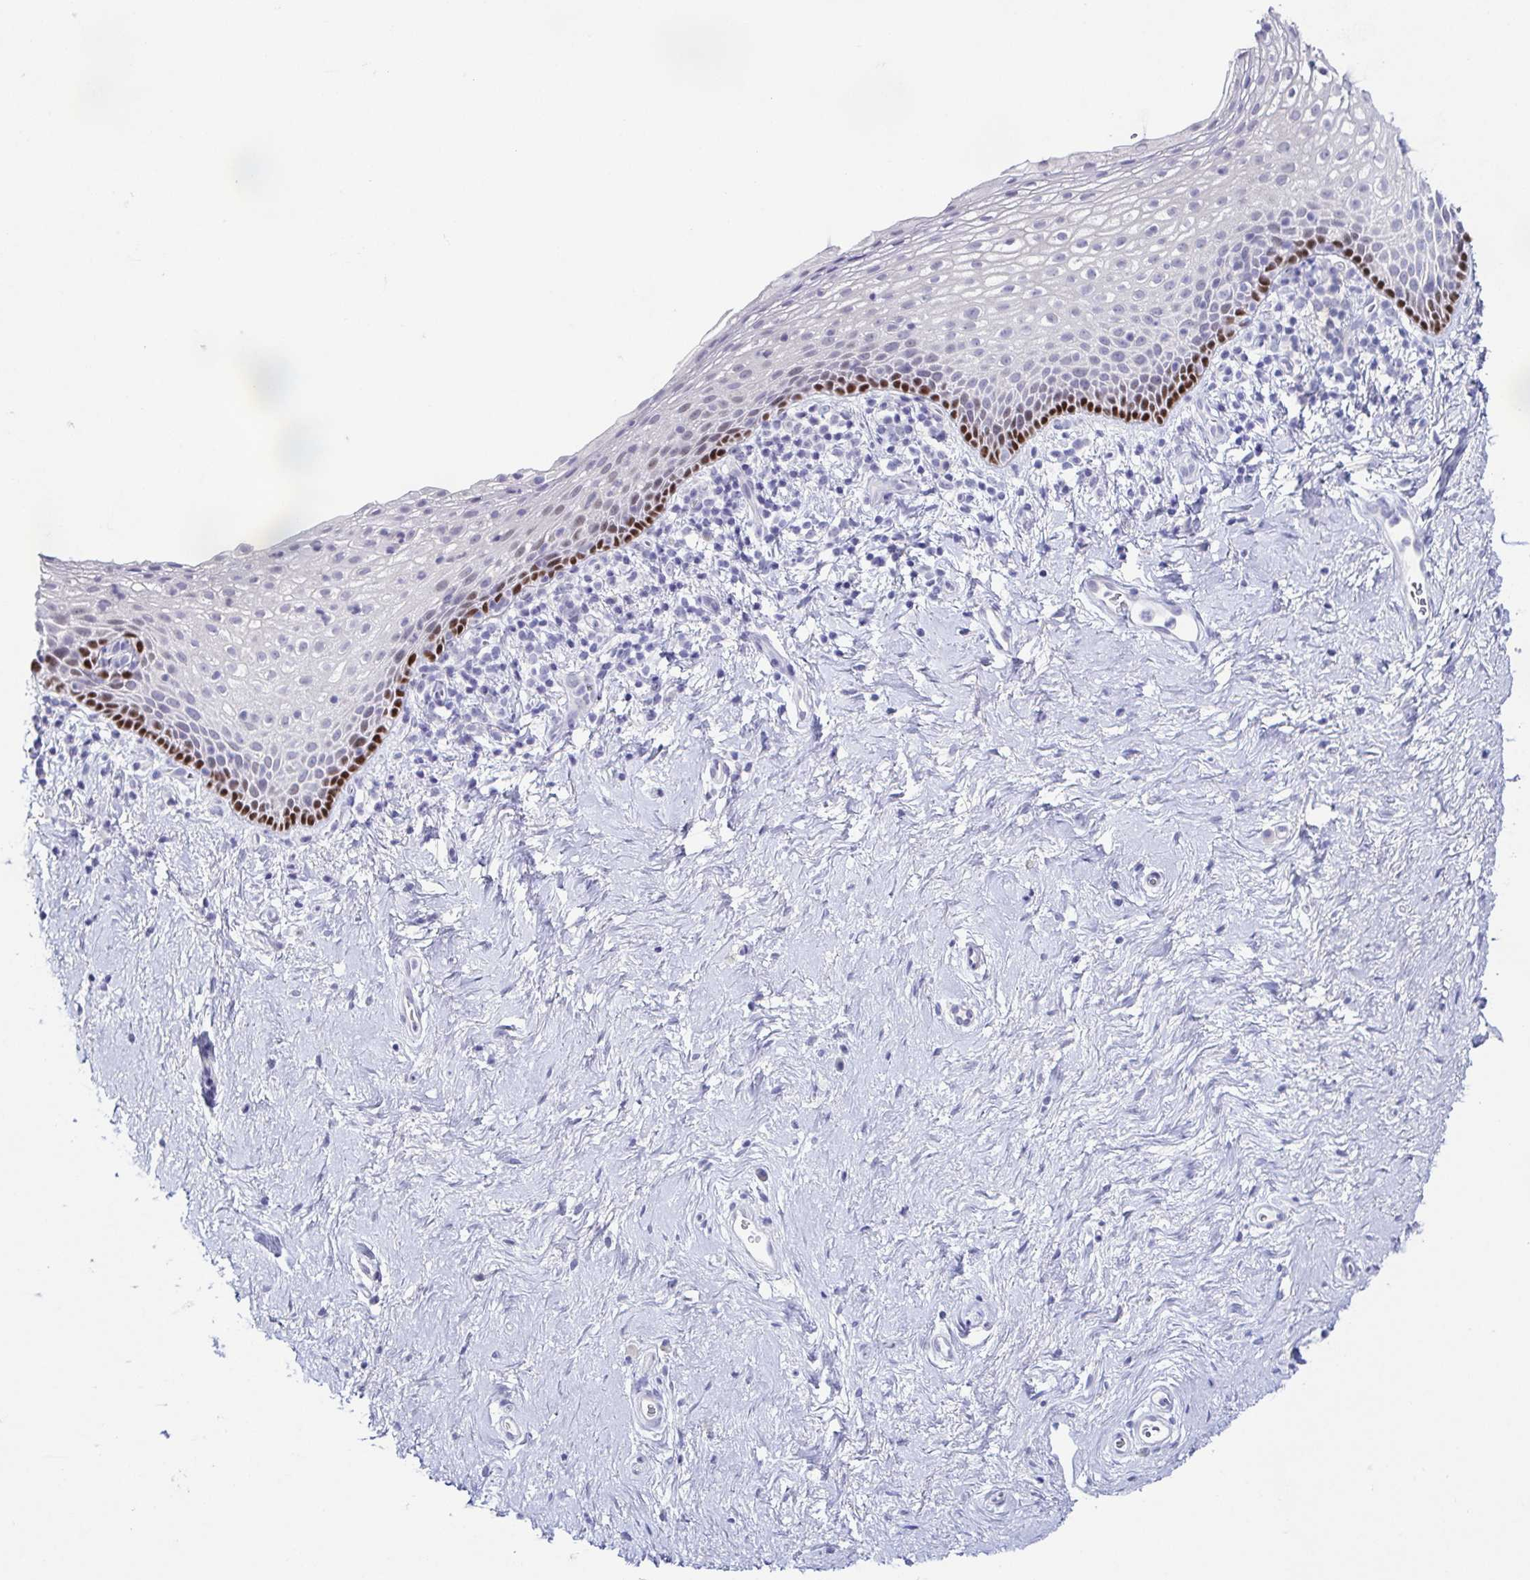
{"staining": {"intensity": "strong", "quantity": "<25%", "location": "nuclear"}, "tissue": "vagina", "cell_type": "Squamous epithelial cells", "image_type": "normal", "snomed": [{"axis": "morphology", "description": "Normal tissue, NOS"}, {"axis": "topography", "description": "Vagina"}], "caption": "IHC of normal human vagina shows medium levels of strong nuclear expression in about <25% of squamous epithelial cells. (Stains: DAB (3,3'-diaminobenzidine) in brown, nuclei in blue, Microscopy: brightfield microscopy at high magnification).", "gene": "TP73", "patient": {"sex": "female", "age": 61}}